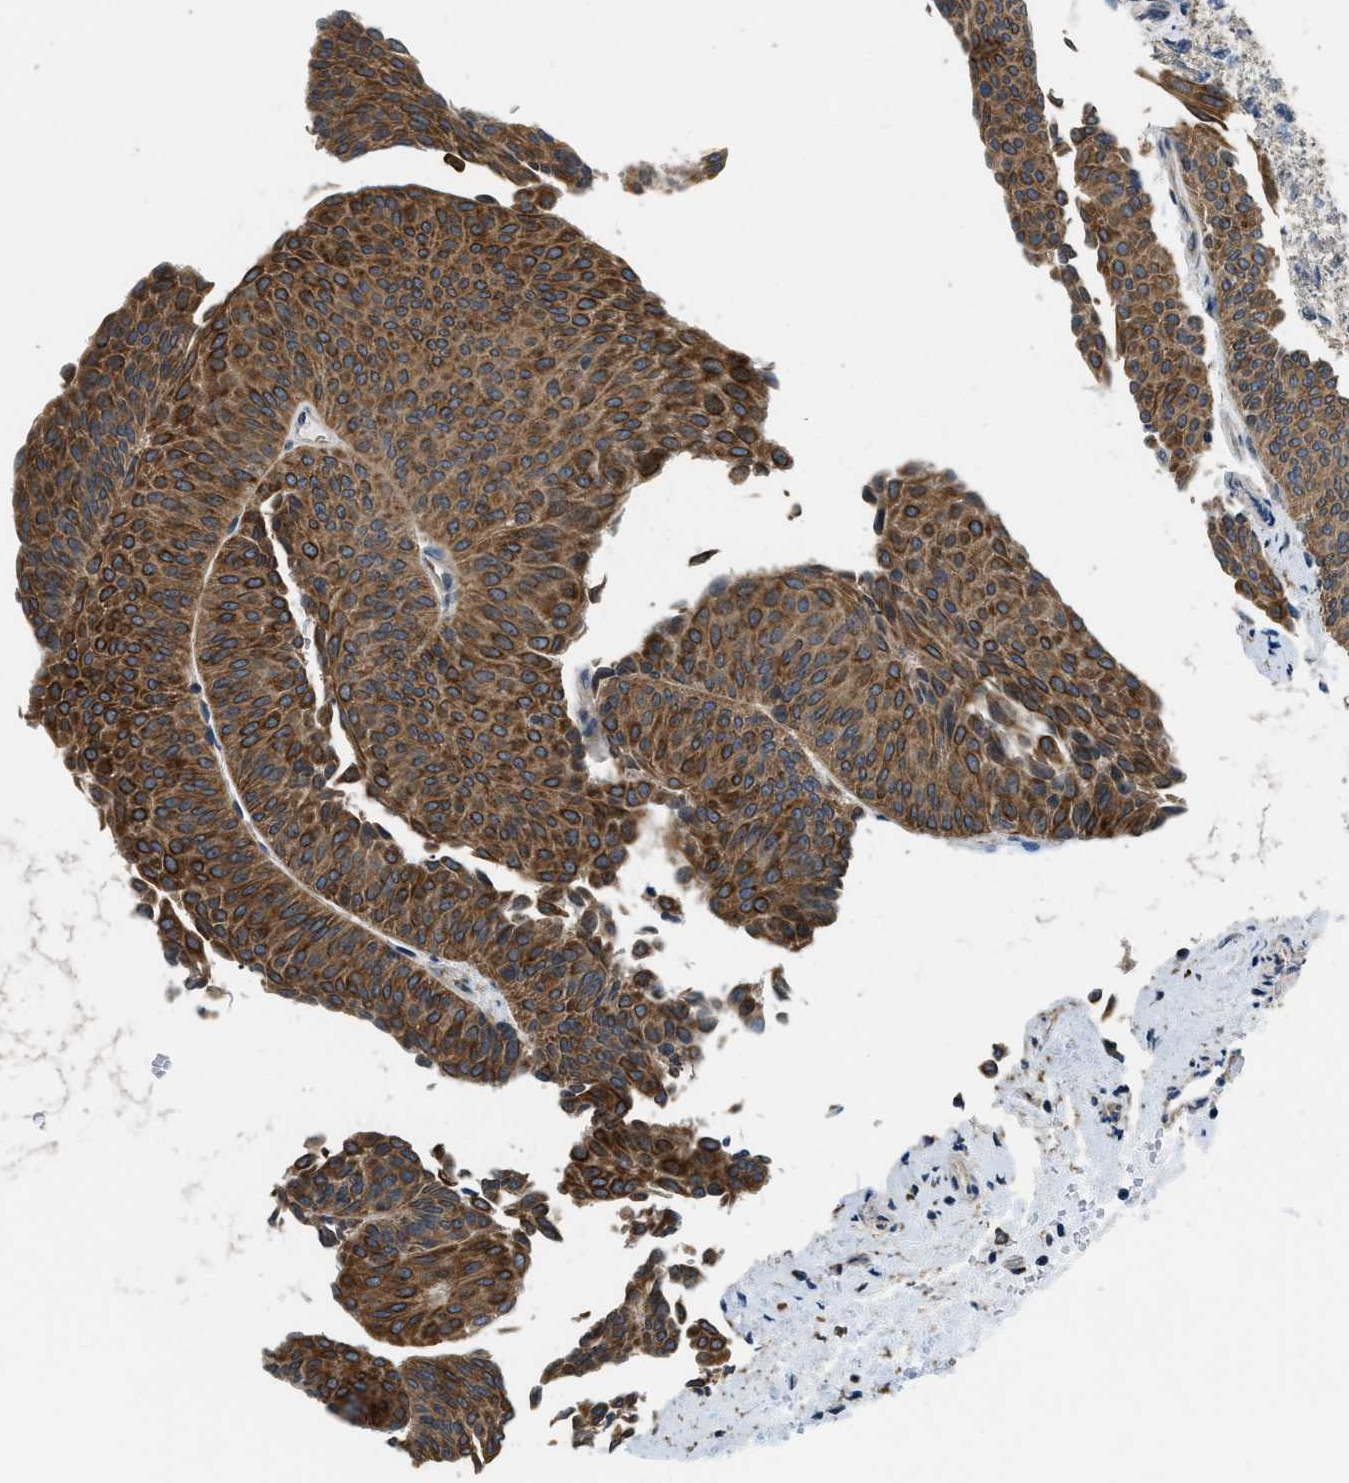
{"staining": {"intensity": "strong", "quantity": ">75%", "location": "cytoplasmic/membranous"}, "tissue": "urothelial cancer", "cell_type": "Tumor cells", "image_type": "cancer", "snomed": [{"axis": "morphology", "description": "Urothelial carcinoma, Low grade"}, {"axis": "topography", "description": "Urinary bladder"}], "caption": "Immunohistochemistry (IHC) image of neoplastic tissue: human urothelial carcinoma (low-grade) stained using immunohistochemistry exhibits high levels of strong protein expression localized specifically in the cytoplasmic/membranous of tumor cells, appearing as a cytoplasmic/membranous brown color.", "gene": "SSH2", "patient": {"sex": "female", "age": 60}}